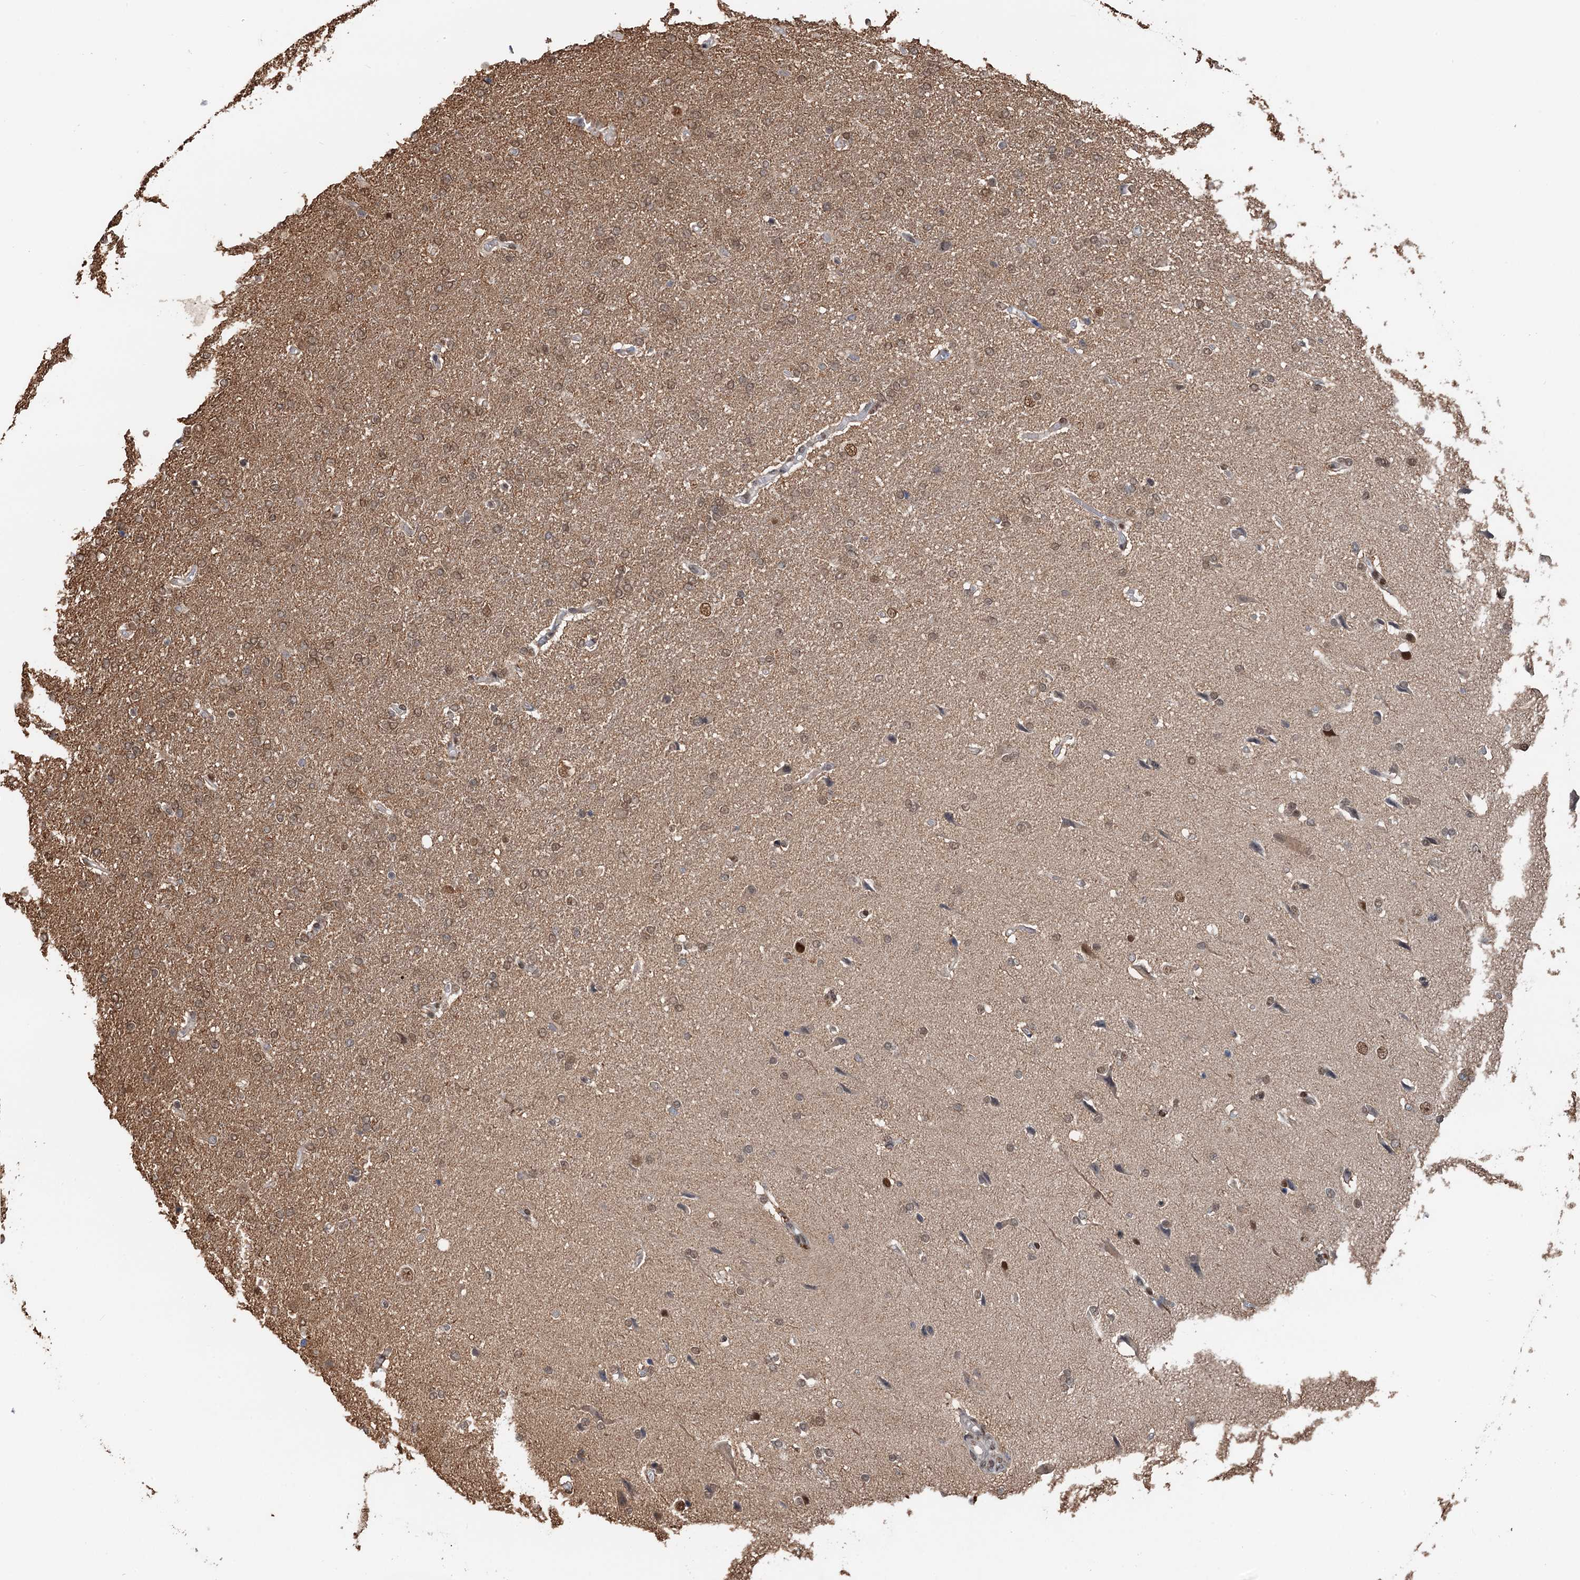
{"staining": {"intensity": "moderate", "quantity": ">75%", "location": "cytoplasmic/membranous,nuclear"}, "tissue": "glioma", "cell_type": "Tumor cells", "image_type": "cancer", "snomed": [{"axis": "morphology", "description": "Glioma, malignant, High grade"}, {"axis": "topography", "description": "Brain"}], "caption": "This is an image of immunohistochemistry staining of malignant glioma (high-grade), which shows moderate expression in the cytoplasmic/membranous and nuclear of tumor cells.", "gene": "CFDP1", "patient": {"sex": "male", "age": 72}}